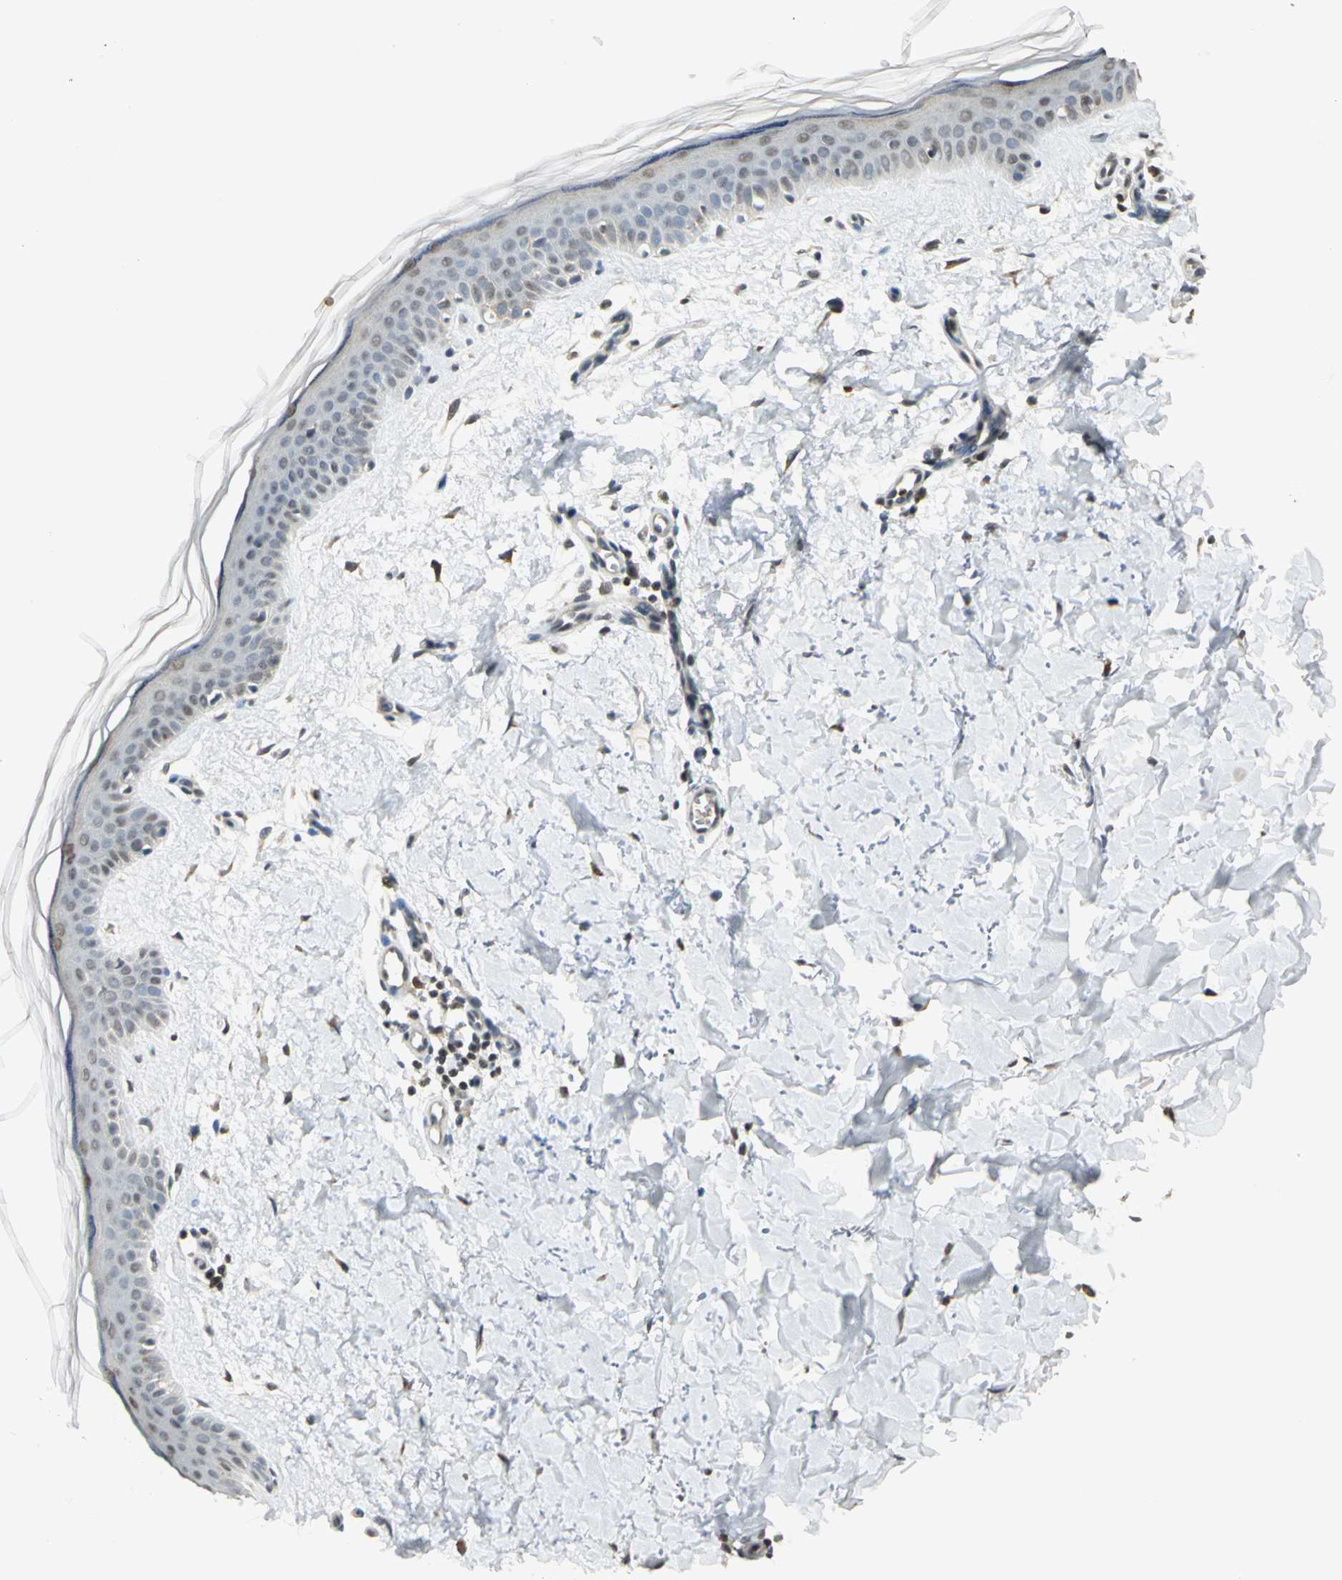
{"staining": {"intensity": "weak", "quantity": ">75%", "location": "cytoplasmic/membranous,nuclear"}, "tissue": "skin", "cell_type": "Fibroblasts", "image_type": "normal", "snomed": [{"axis": "morphology", "description": "Normal tissue, NOS"}, {"axis": "topography", "description": "Skin"}], "caption": "A histopathology image of human skin stained for a protein shows weak cytoplasmic/membranous,nuclear brown staining in fibroblasts. The staining is performed using DAB (3,3'-diaminobenzidine) brown chromogen to label protein expression. The nuclei are counter-stained blue using hematoxylin.", "gene": "SMARCA5", "patient": {"sex": "female", "age": 56}}